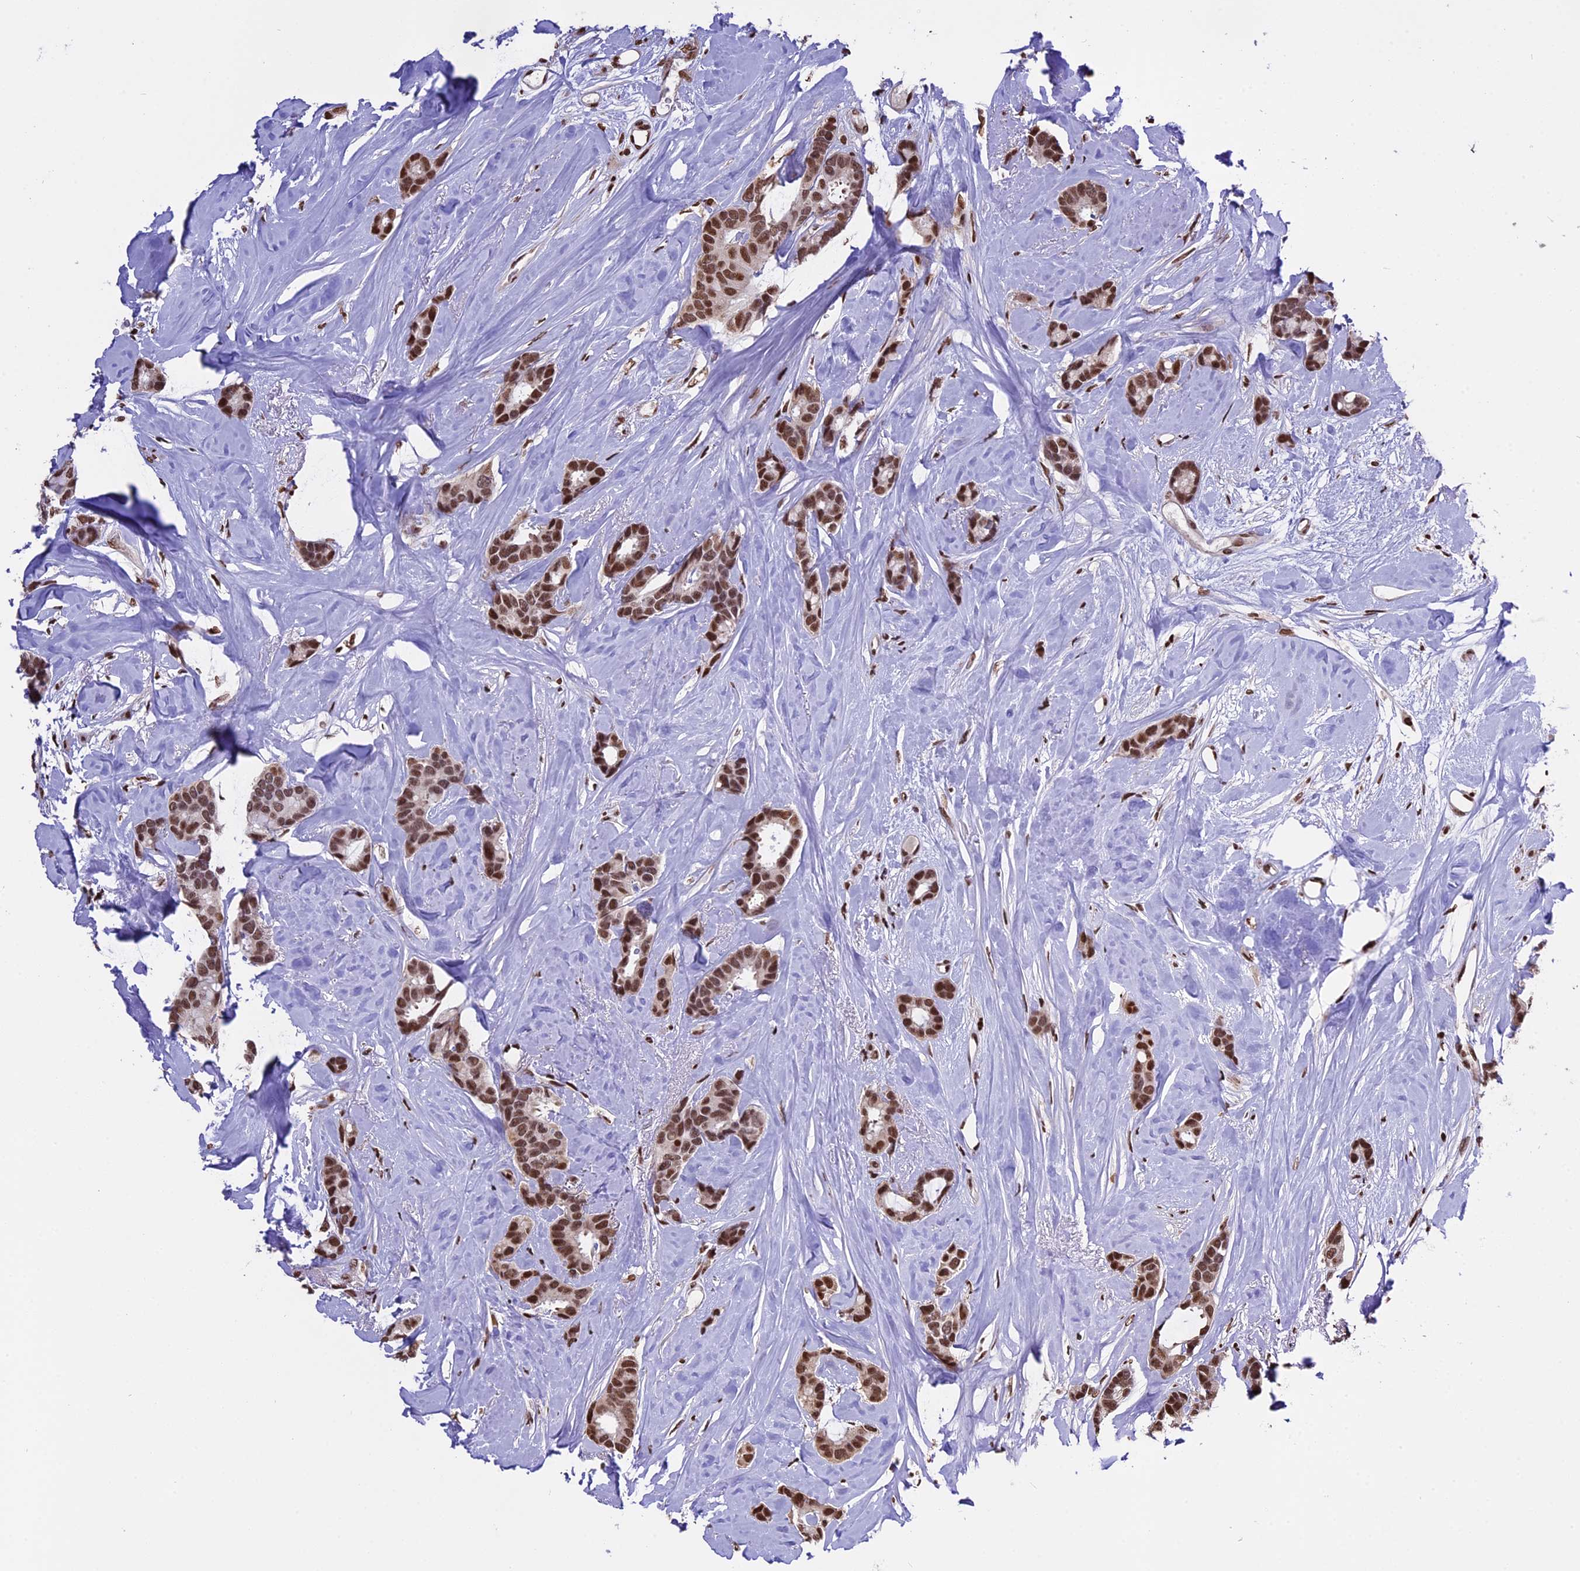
{"staining": {"intensity": "moderate", "quantity": ">75%", "location": "nuclear"}, "tissue": "breast cancer", "cell_type": "Tumor cells", "image_type": "cancer", "snomed": [{"axis": "morphology", "description": "Duct carcinoma"}, {"axis": "topography", "description": "Breast"}], "caption": "The immunohistochemical stain labels moderate nuclear expression in tumor cells of breast intraductal carcinoma tissue.", "gene": "POLR3E", "patient": {"sex": "female", "age": 87}}